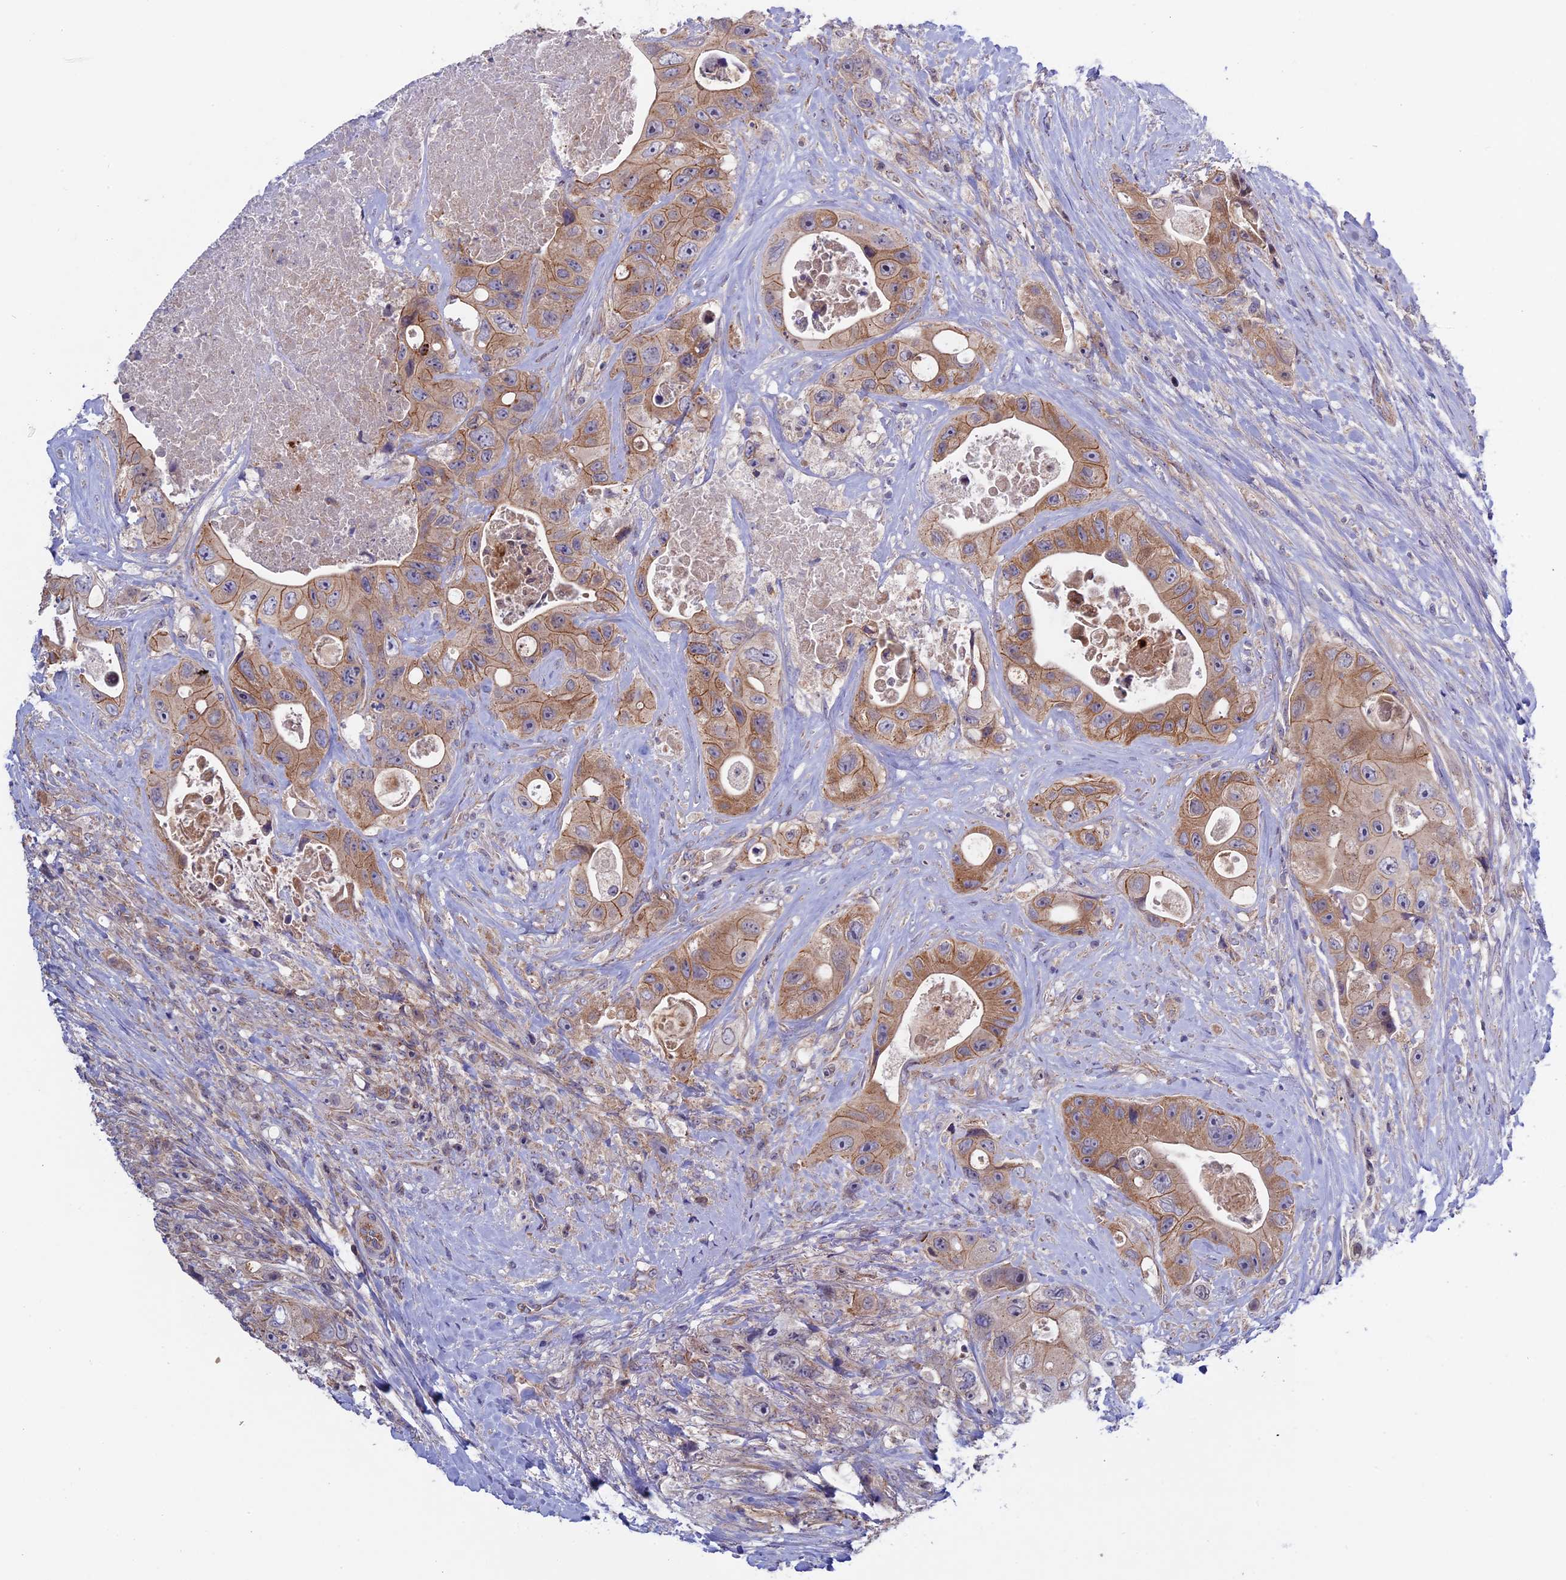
{"staining": {"intensity": "moderate", "quantity": ">75%", "location": "cytoplasmic/membranous"}, "tissue": "colorectal cancer", "cell_type": "Tumor cells", "image_type": "cancer", "snomed": [{"axis": "morphology", "description": "Adenocarcinoma, NOS"}, {"axis": "topography", "description": "Colon"}], "caption": "An immunohistochemistry image of neoplastic tissue is shown. Protein staining in brown shows moderate cytoplasmic/membranous positivity in colorectal cancer within tumor cells.", "gene": "ETFDH", "patient": {"sex": "female", "age": 46}}